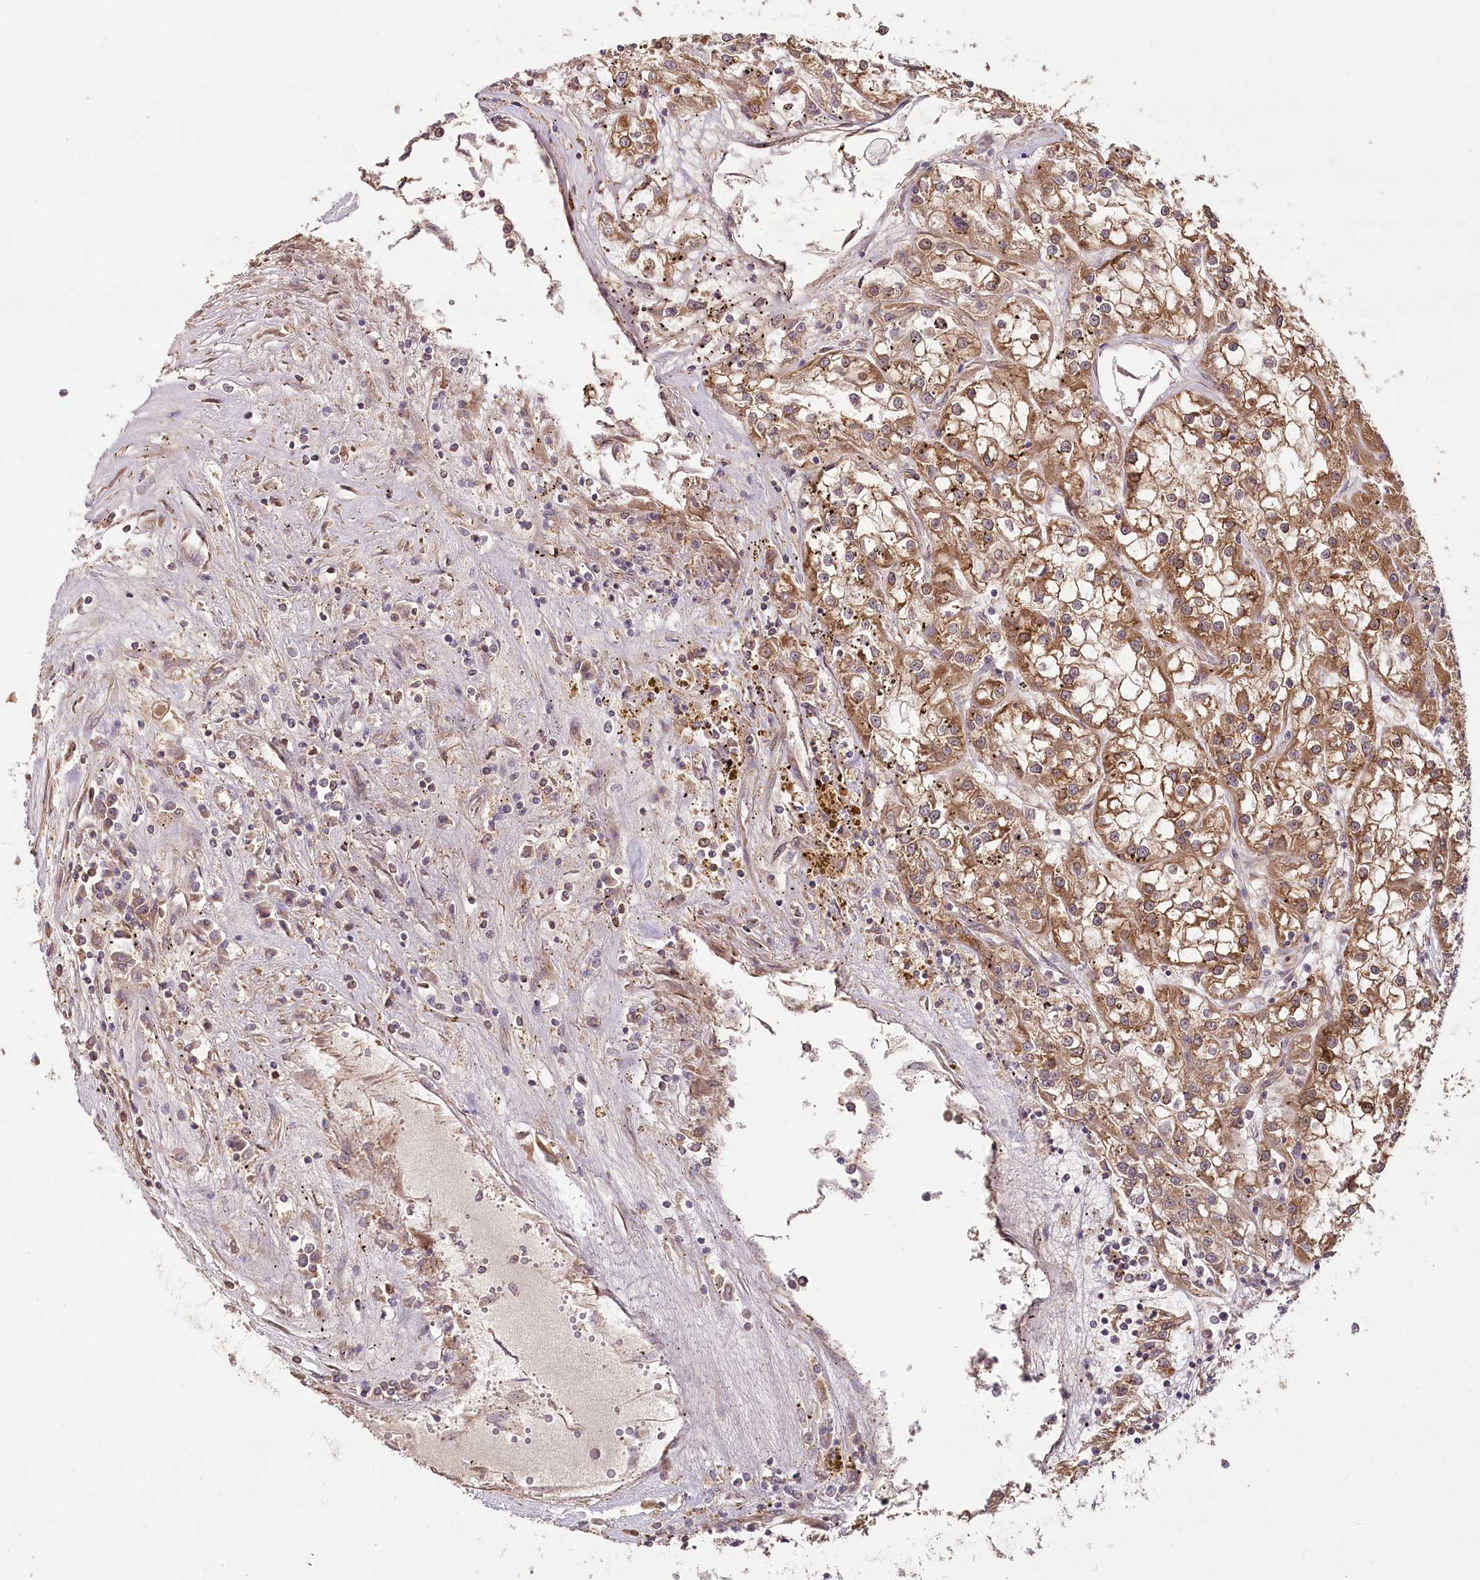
{"staining": {"intensity": "moderate", "quantity": ">75%", "location": "cytoplasmic/membranous"}, "tissue": "renal cancer", "cell_type": "Tumor cells", "image_type": "cancer", "snomed": [{"axis": "morphology", "description": "Adenocarcinoma, NOS"}, {"axis": "topography", "description": "Kidney"}], "caption": "Renal cancer tissue demonstrates moderate cytoplasmic/membranous staining in approximately >75% of tumor cells The protein of interest is stained brown, and the nuclei are stained in blue (DAB (3,3'-diaminobenzidine) IHC with brightfield microscopy, high magnification).", "gene": "LSS", "patient": {"sex": "female", "age": 52}}